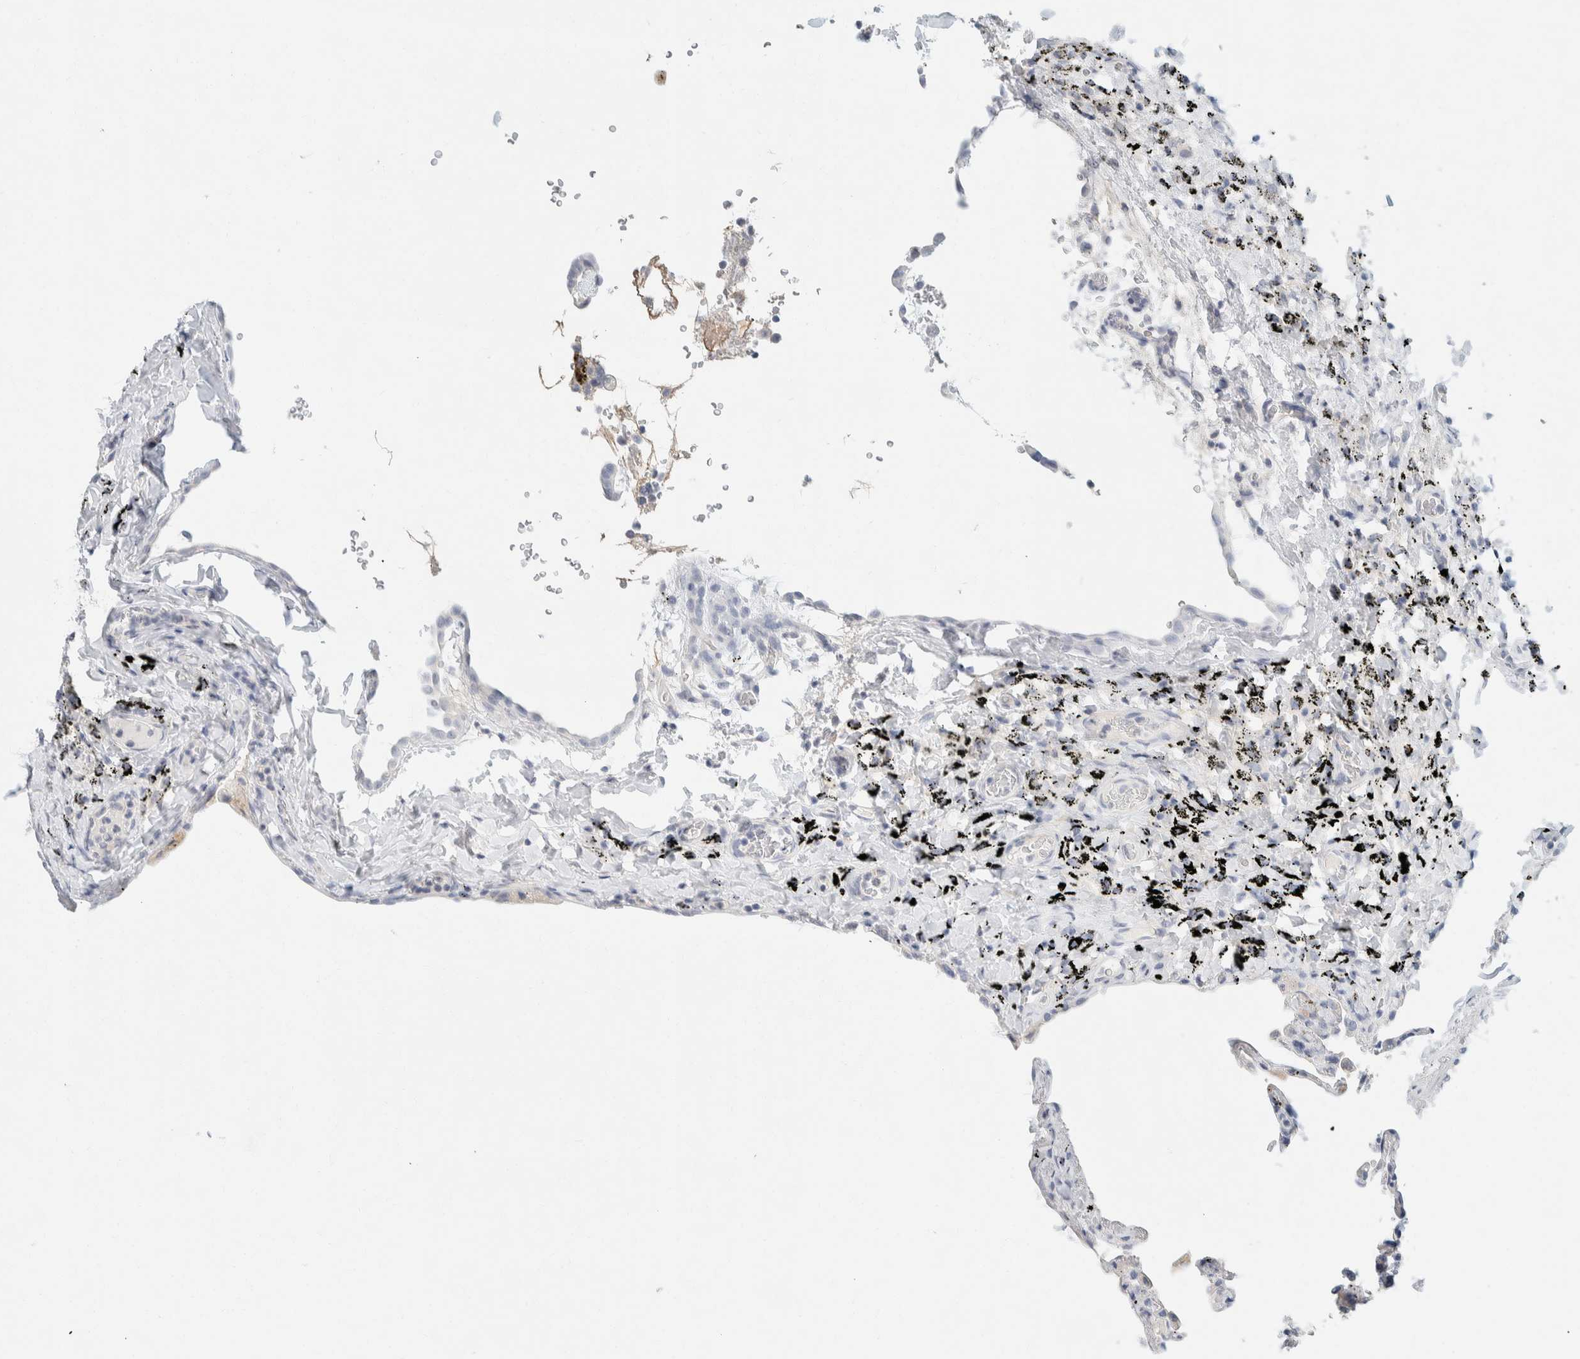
{"staining": {"intensity": "negative", "quantity": "none", "location": "none"}, "tissue": "lung", "cell_type": "Alveolar cells", "image_type": "normal", "snomed": [{"axis": "morphology", "description": "Normal tissue, NOS"}, {"axis": "topography", "description": "Lung"}], "caption": "Lung was stained to show a protein in brown. There is no significant staining in alveolar cells. (Stains: DAB (3,3'-diaminobenzidine) IHC with hematoxylin counter stain, Microscopy: brightfield microscopy at high magnification).", "gene": "ALOX12B", "patient": {"sex": "male", "age": 59}}